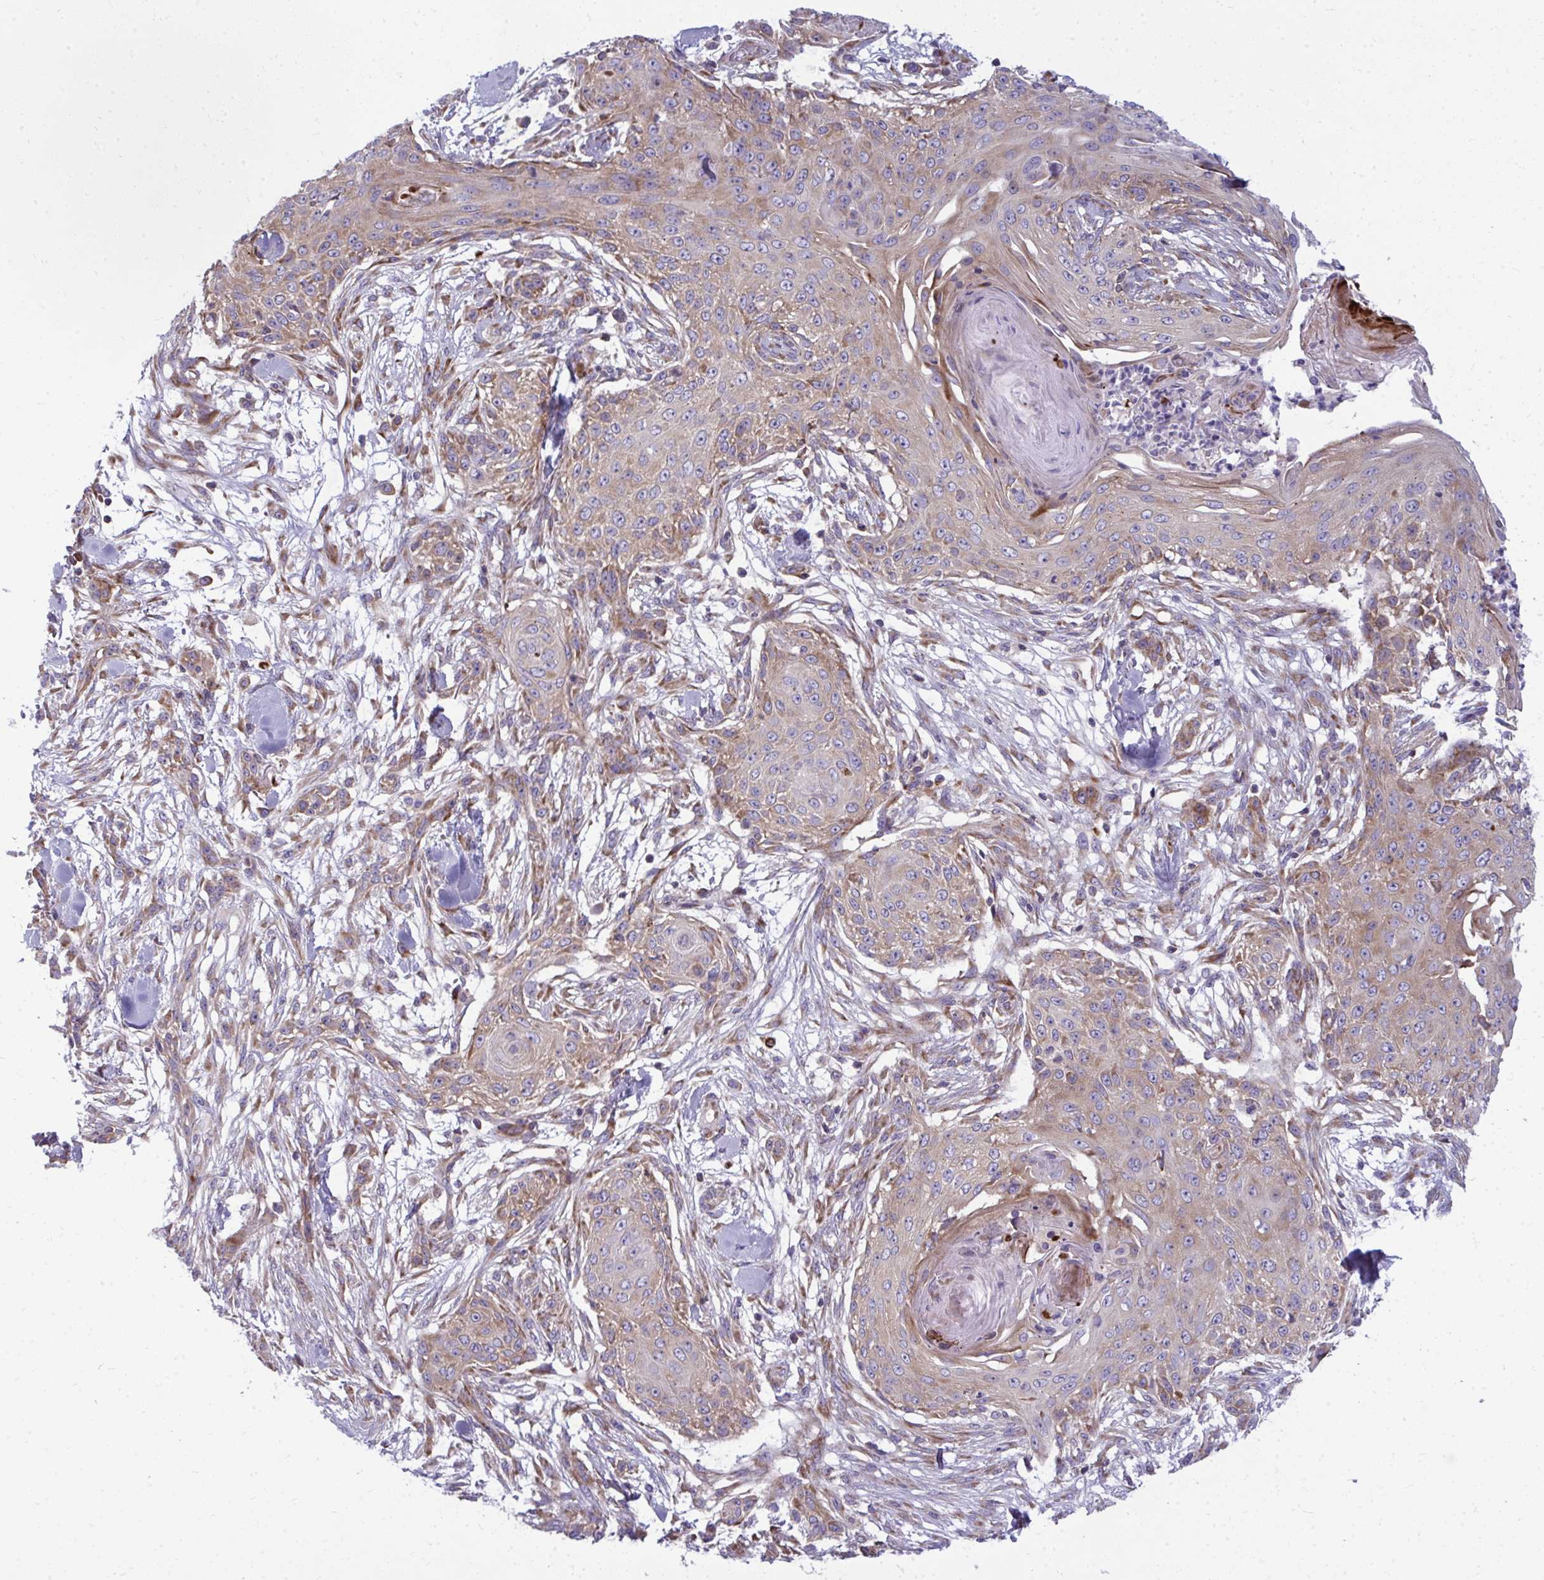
{"staining": {"intensity": "weak", "quantity": "25%-75%", "location": "cytoplasmic/membranous"}, "tissue": "skin cancer", "cell_type": "Tumor cells", "image_type": "cancer", "snomed": [{"axis": "morphology", "description": "Squamous cell carcinoma, NOS"}, {"axis": "topography", "description": "Skin"}], "caption": "Immunohistochemical staining of human squamous cell carcinoma (skin) exhibits low levels of weak cytoplasmic/membranous positivity in about 25%-75% of tumor cells.", "gene": "GFPT2", "patient": {"sex": "female", "age": 59}}